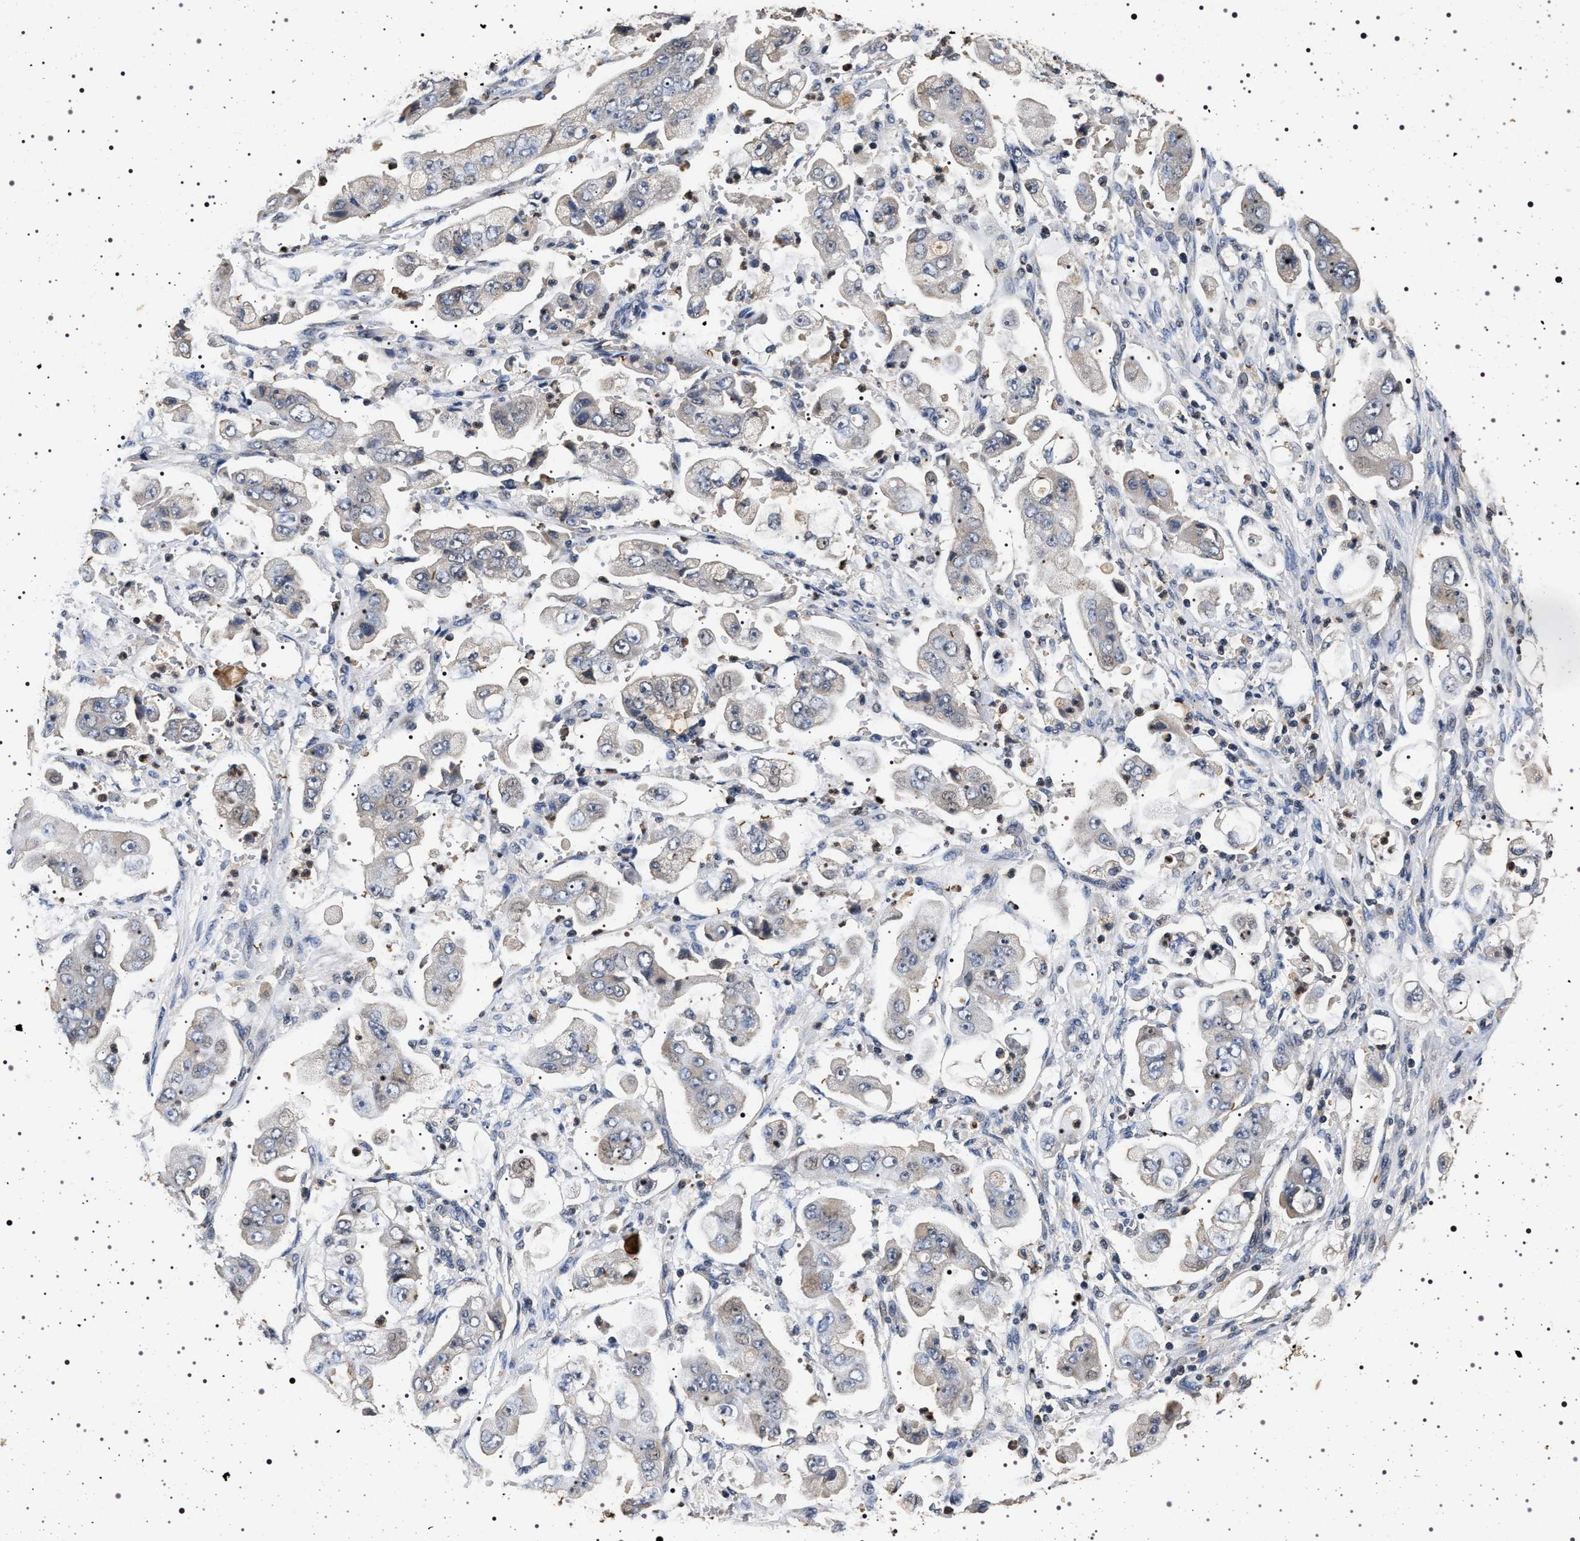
{"staining": {"intensity": "negative", "quantity": "none", "location": "none"}, "tissue": "stomach cancer", "cell_type": "Tumor cells", "image_type": "cancer", "snomed": [{"axis": "morphology", "description": "Adenocarcinoma, NOS"}, {"axis": "topography", "description": "Stomach"}], "caption": "Immunohistochemical staining of human stomach adenocarcinoma displays no significant expression in tumor cells.", "gene": "CDKN1B", "patient": {"sex": "male", "age": 62}}